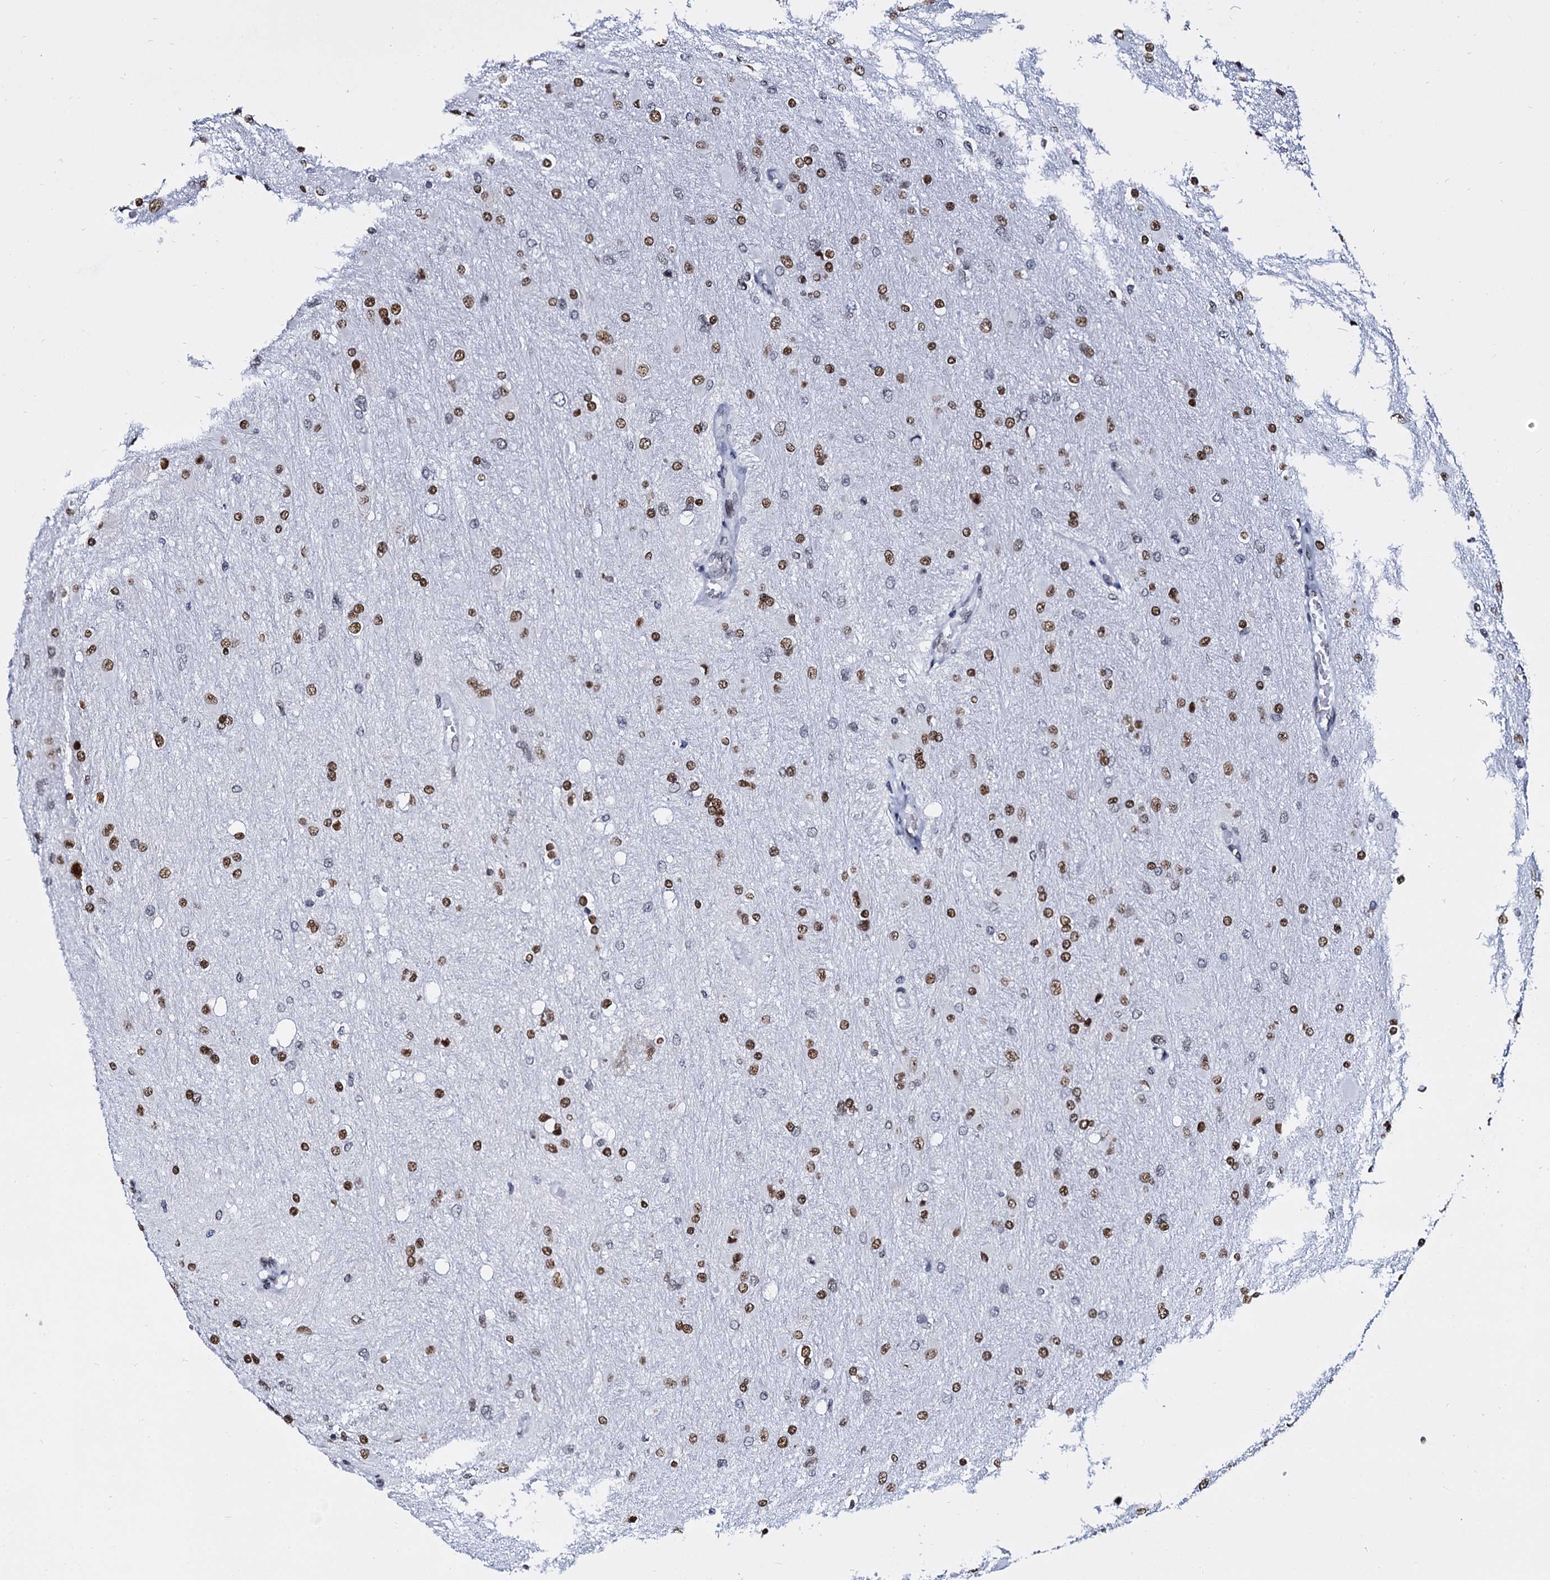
{"staining": {"intensity": "moderate", "quantity": ">75%", "location": "nuclear"}, "tissue": "glioma", "cell_type": "Tumor cells", "image_type": "cancer", "snomed": [{"axis": "morphology", "description": "Glioma, malignant, High grade"}, {"axis": "topography", "description": "Cerebral cortex"}], "caption": "About >75% of tumor cells in glioma exhibit moderate nuclear protein staining as visualized by brown immunohistochemical staining.", "gene": "CMAS", "patient": {"sex": "female", "age": 36}}